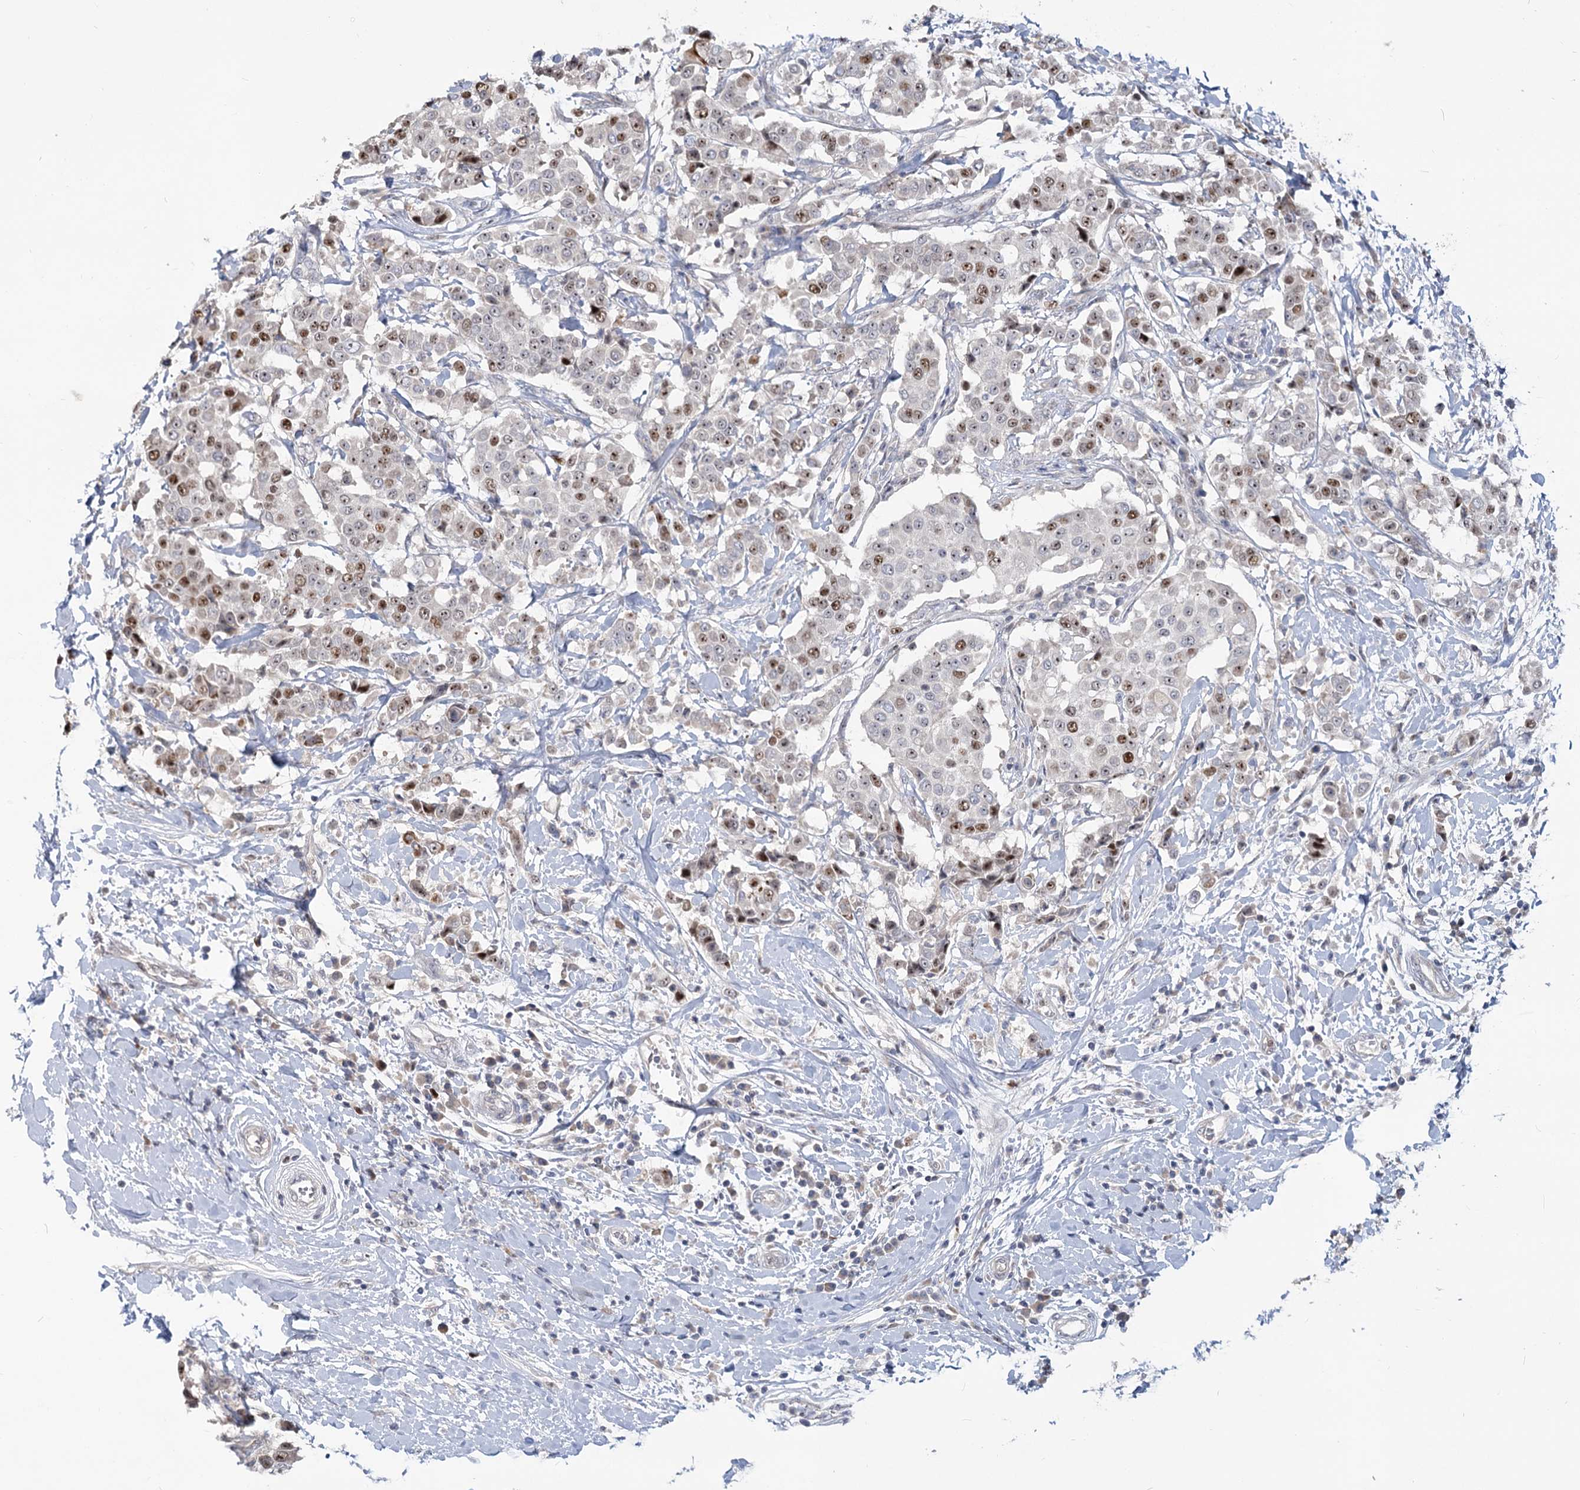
{"staining": {"intensity": "moderate", "quantity": "25%-75%", "location": "nuclear"}, "tissue": "breast cancer", "cell_type": "Tumor cells", "image_type": "cancer", "snomed": [{"axis": "morphology", "description": "Duct carcinoma"}, {"axis": "topography", "description": "Breast"}], "caption": "A high-resolution photomicrograph shows IHC staining of breast cancer, which shows moderate nuclear staining in approximately 25%-75% of tumor cells.", "gene": "PIK3C2A", "patient": {"sex": "female", "age": 27}}